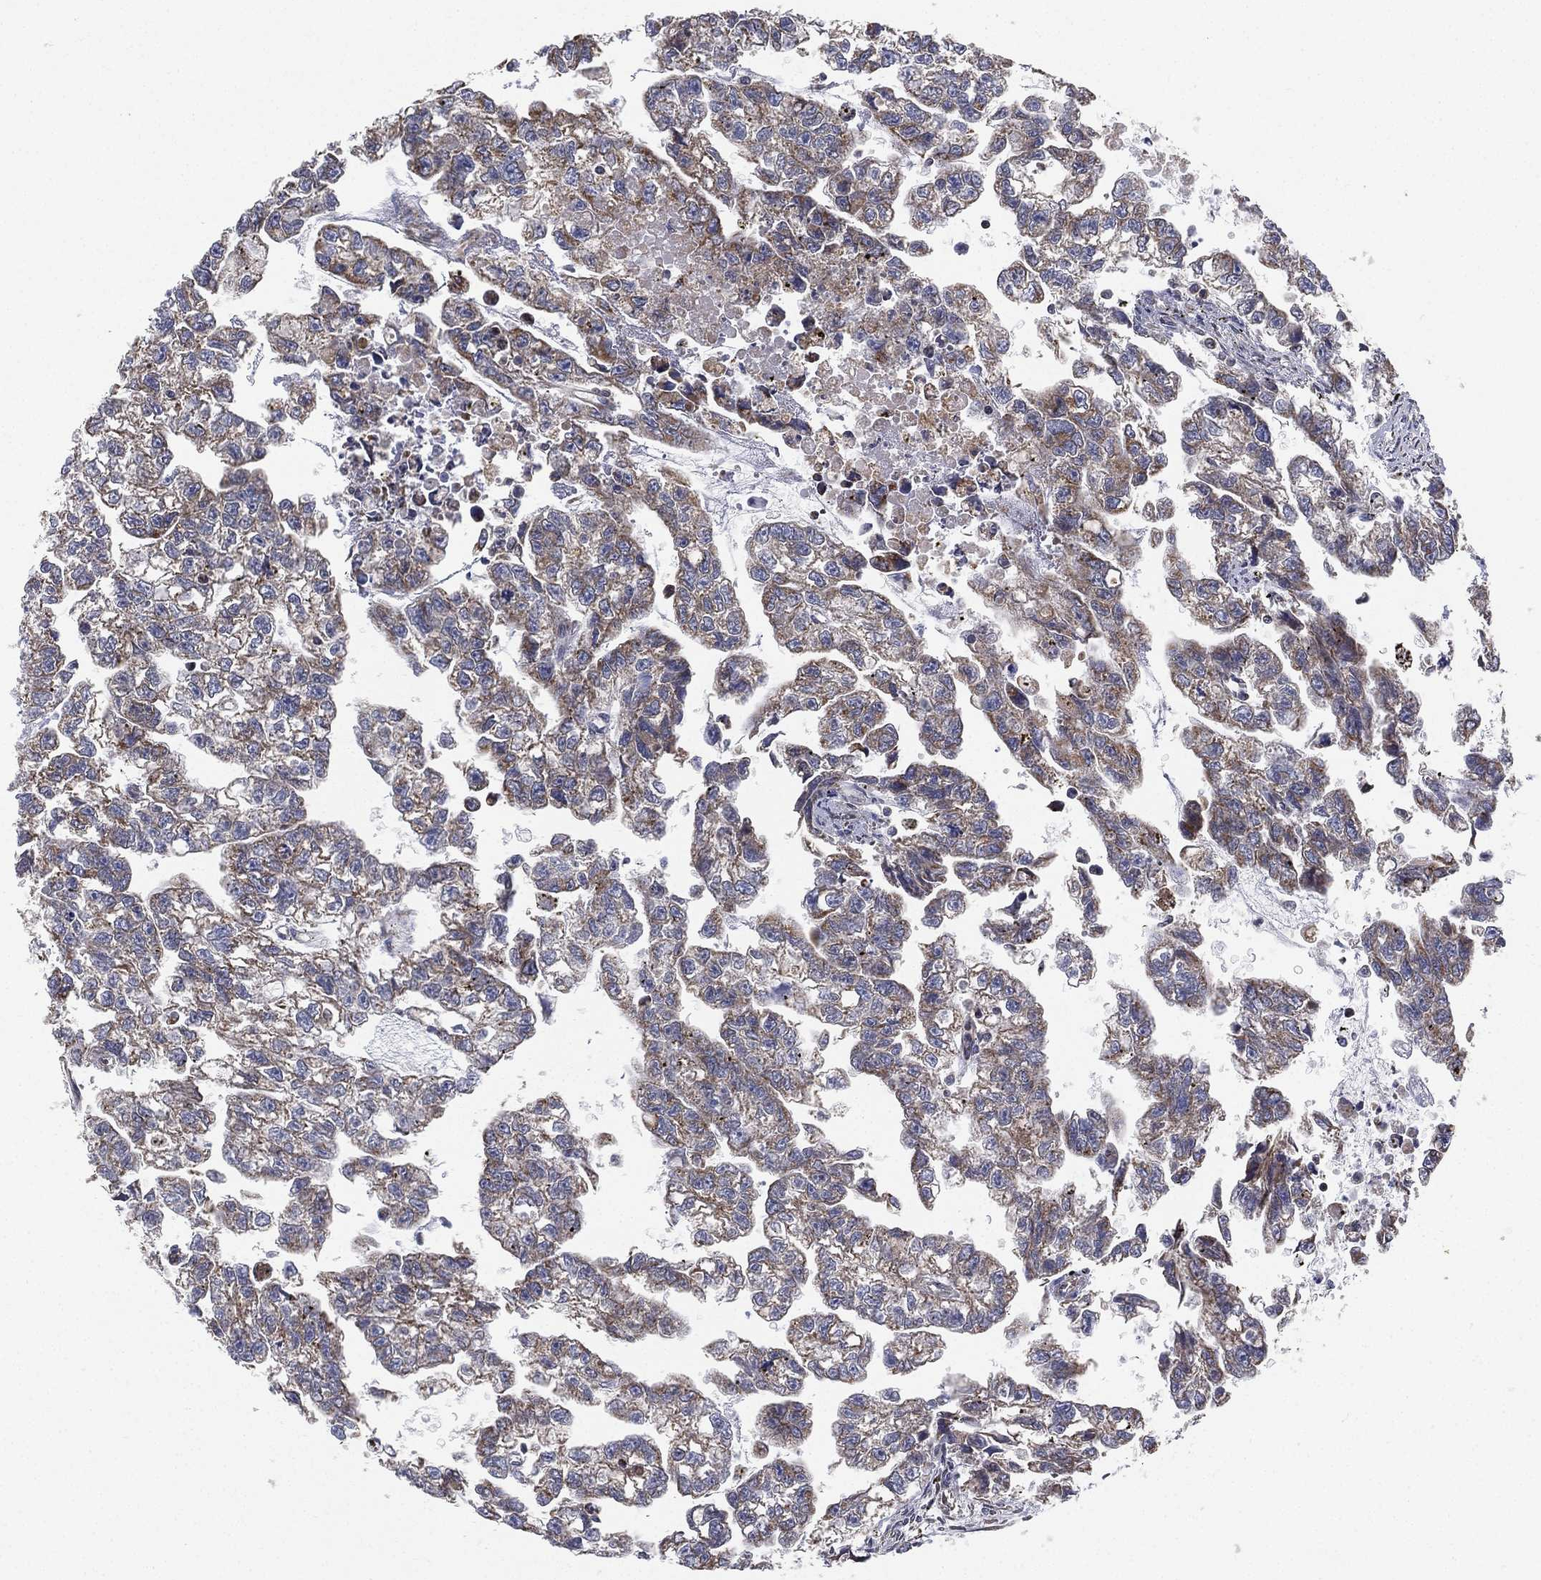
{"staining": {"intensity": "weak", "quantity": "25%-75%", "location": "cytoplasmic/membranous"}, "tissue": "testis cancer", "cell_type": "Tumor cells", "image_type": "cancer", "snomed": [{"axis": "morphology", "description": "Carcinoma, Embryonal, NOS"}, {"axis": "morphology", "description": "Teratoma, malignant, NOS"}, {"axis": "topography", "description": "Testis"}], "caption": "Testis cancer tissue exhibits weak cytoplasmic/membranous positivity in approximately 25%-75% of tumor cells, visualized by immunohistochemistry.", "gene": "CYB5B", "patient": {"sex": "male", "age": 44}}